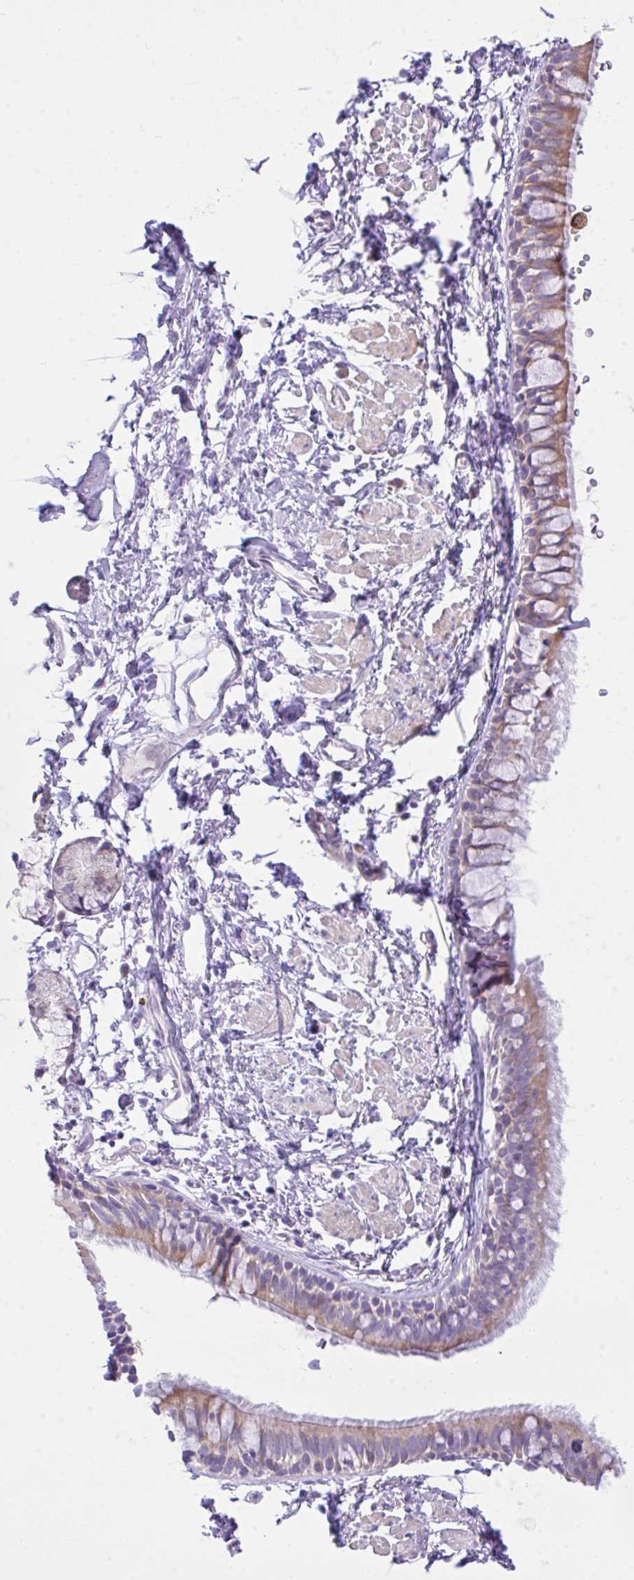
{"staining": {"intensity": "moderate", "quantity": "25%-75%", "location": "cytoplasmic/membranous"}, "tissue": "bronchus", "cell_type": "Respiratory epithelial cells", "image_type": "normal", "snomed": [{"axis": "morphology", "description": "Normal tissue, NOS"}, {"axis": "topography", "description": "Lymph node"}, {"axis": "topography", "description": "Cartilage tissue"}, {"axis": "topography", "description": "Bronchus"}], "caption": "Bronchus stained for a protein shows moderate cytoplasmic/membranous positivity in respiratory epithelial cells. (DAB IHC with brightfield microscopy, high magnification).", "gene": "EEF1A1", "patient": {"sex": "female", "age": 70}}